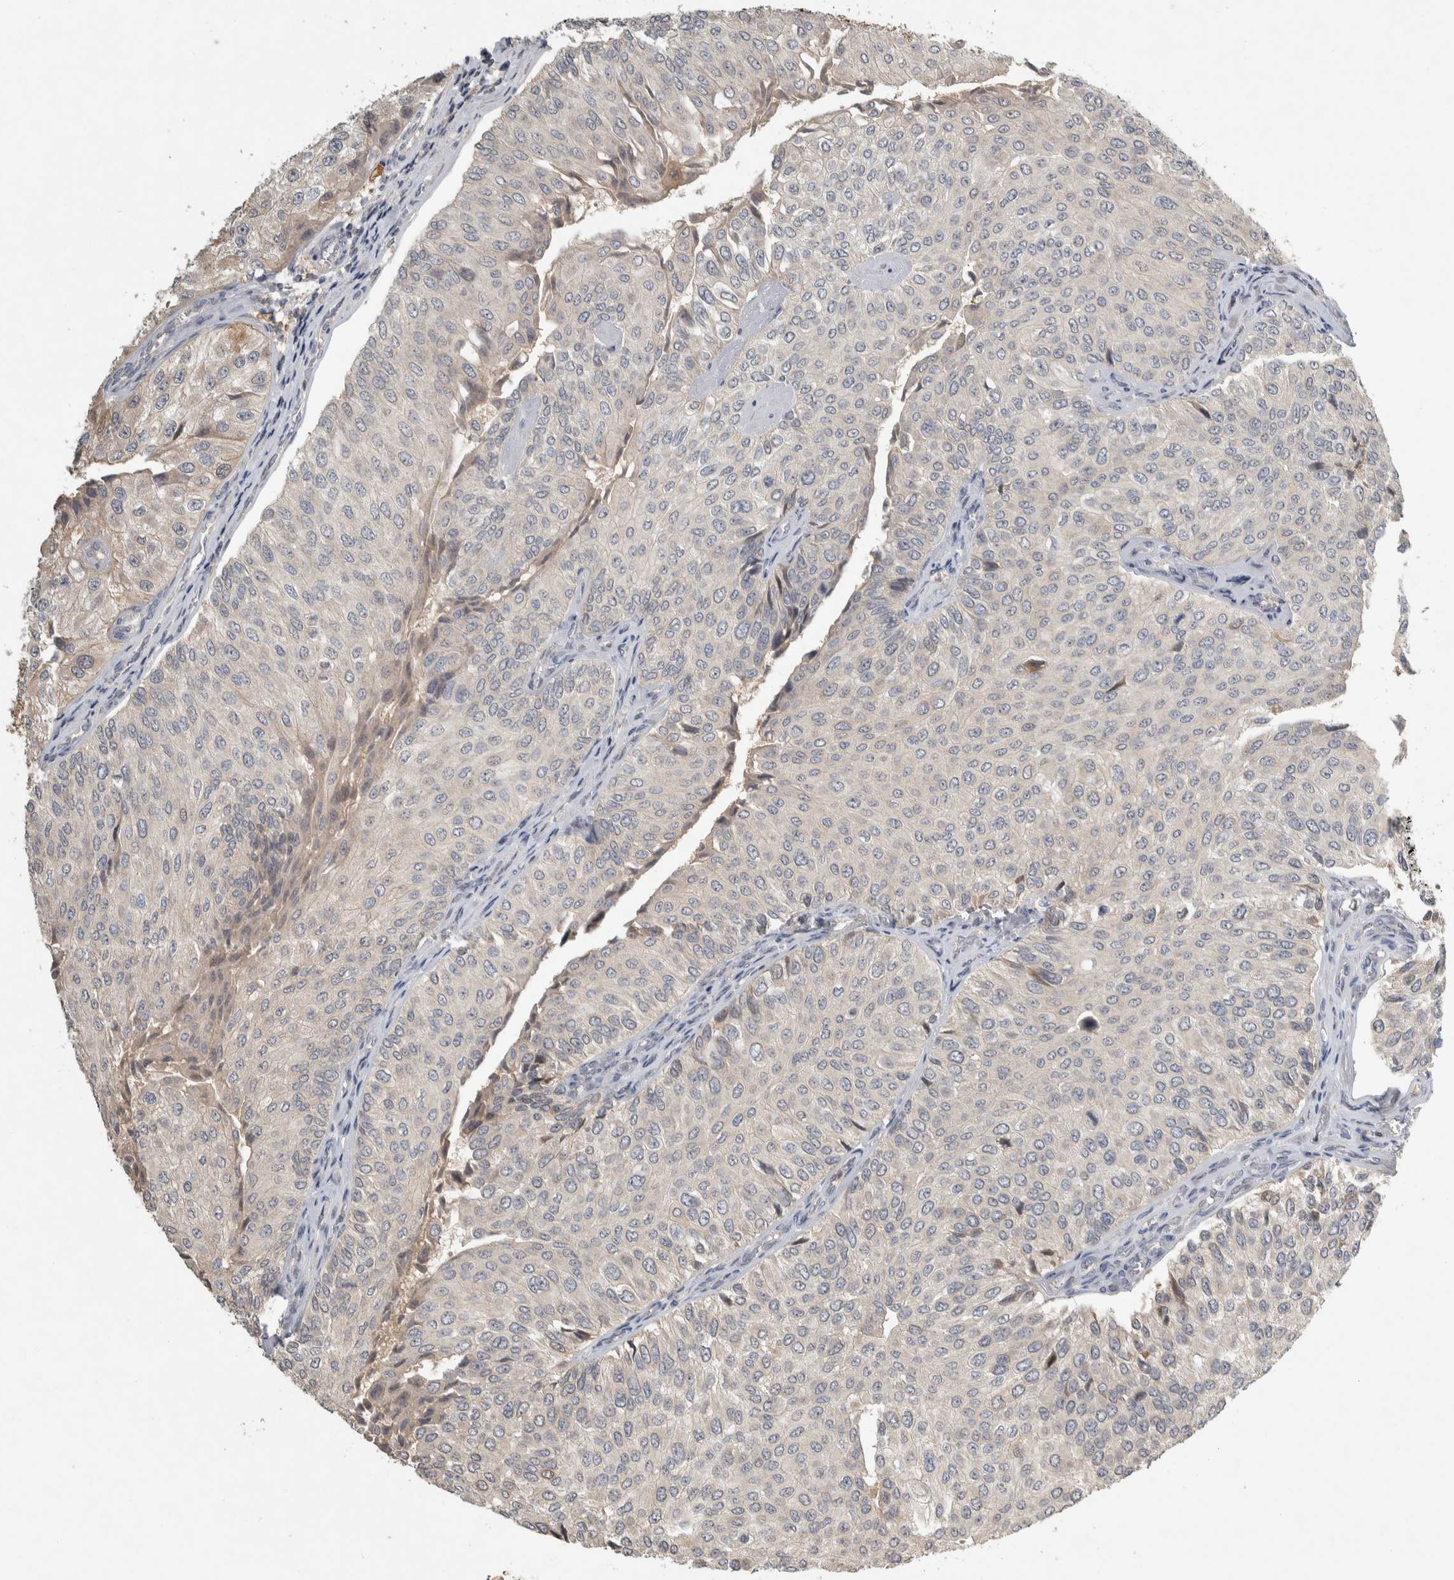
{"staining": {"intensity": "weak", "quantity": "<25%", "location": "cytoplasmic/membranous"}, "tissue": "urothelial cancer", "cell_type": "Tumor cells", "image_type": "cancer", "snomed": [{"axis": "morphology", "description": "Urothelial carcinoma, High grade"}, {"axis": "topography", "description": "Kidney"}, {"axis": "topography", "description": "Urinary bladder"}], "caption": "This is a image of IHC staining of urothelial cancer, which shows no positivity in tumor cells.", "gene": "EIF3H", "patient": {"sex": "male", "age": 77}}